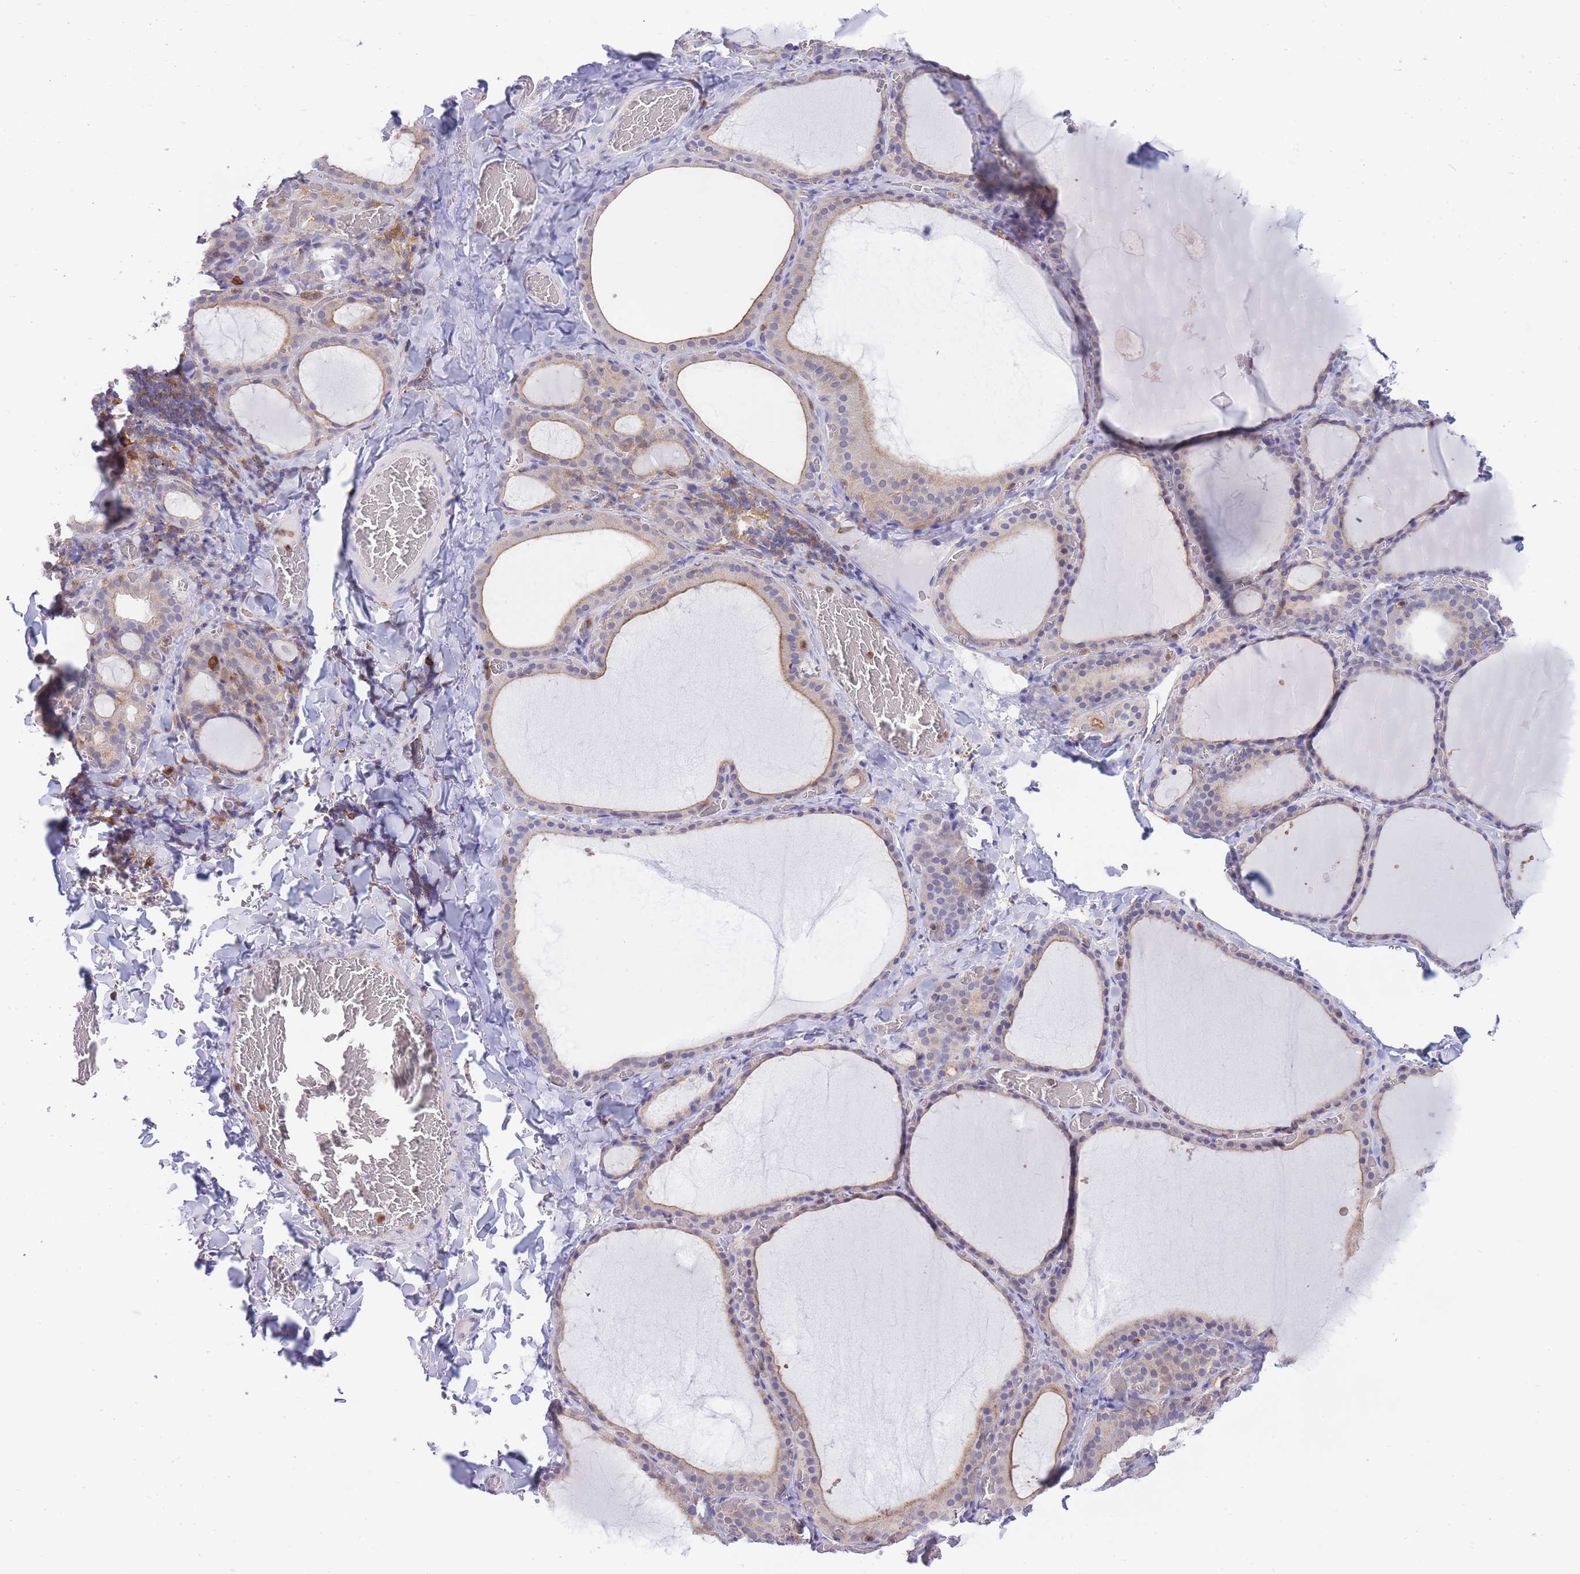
{"staining": {"intensity": "weak", "quantity": "25%-75%", "location": "cytoplasmic/membranous"}, "tissue": "thyroid gland", "cell_type": "Glandular cells", "image_type": "normal", "snomed": [{"axis": "morphology", "description": "Normal tissue, NOS"}, {"axis": "topography", "description": "Thyroid gland"}], "caption": "Protein analysis of unremarkable thyroid gland exhibits weak cytoplasmic/membranous expression in about 25%-75% of glandular cells.", "gene": "NAMPT", "patient": {"sex": "female", "age": 39}}